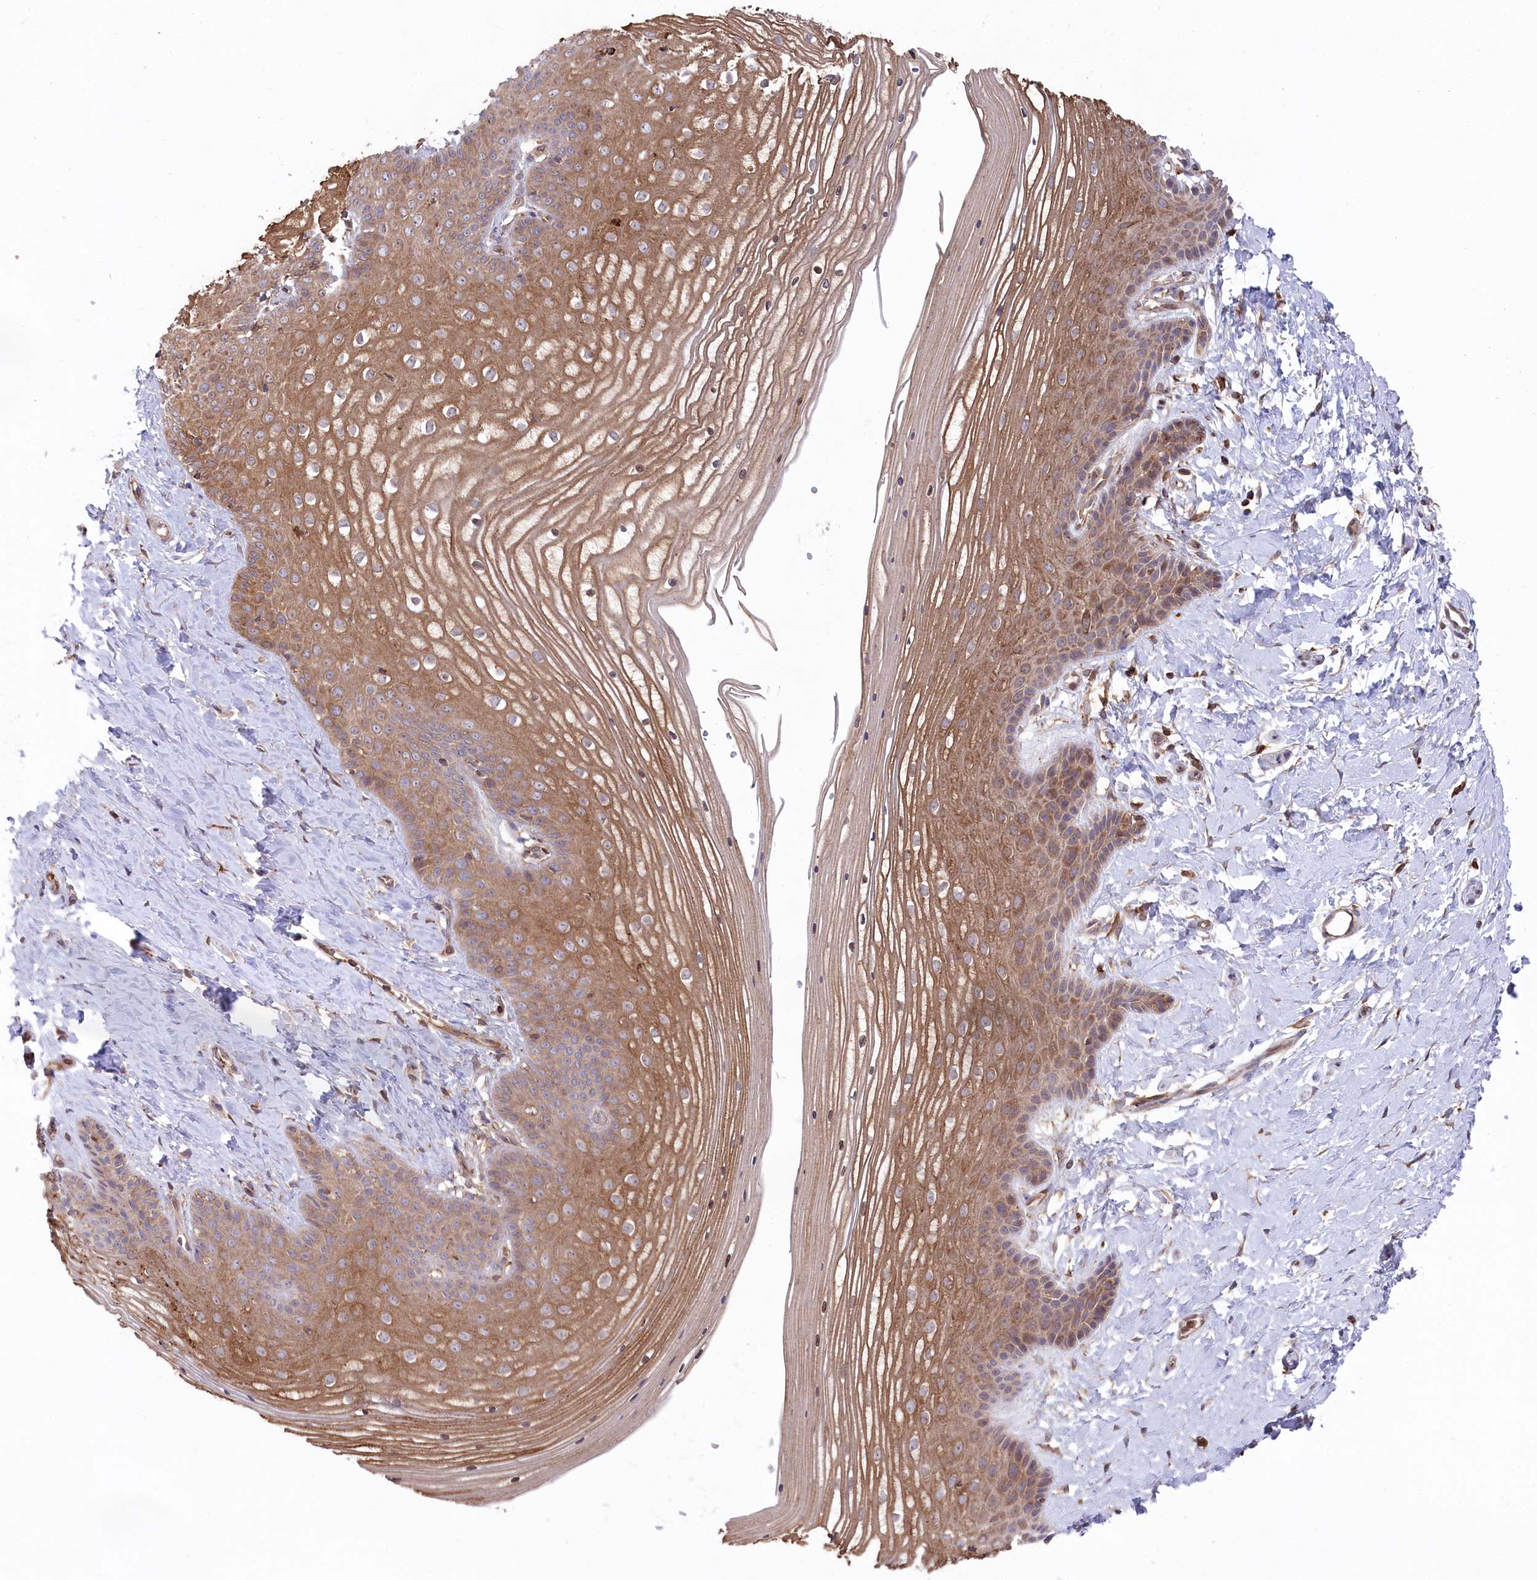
{"staining": {"intensity": "moderate", "quantity": ">75%", "location": "cytoplasmic/membranous"}, "tissue": "vagina", "cell_type": "Squamous epithelial cells", "image_type": "normal", "snomed": [{"axis": "morphology", "description": "Normal tissue, NOS"}, {"axis": "topography", "description": "Vagina"}, {"axis": "topography", "description": "Cervix"}], "caption": "Vagina stained with a protein marker reveals moderate staining in squamous epithelial cells.", "gene": "PPP1R21", "patient": {"sex": "female", "age": 40}}